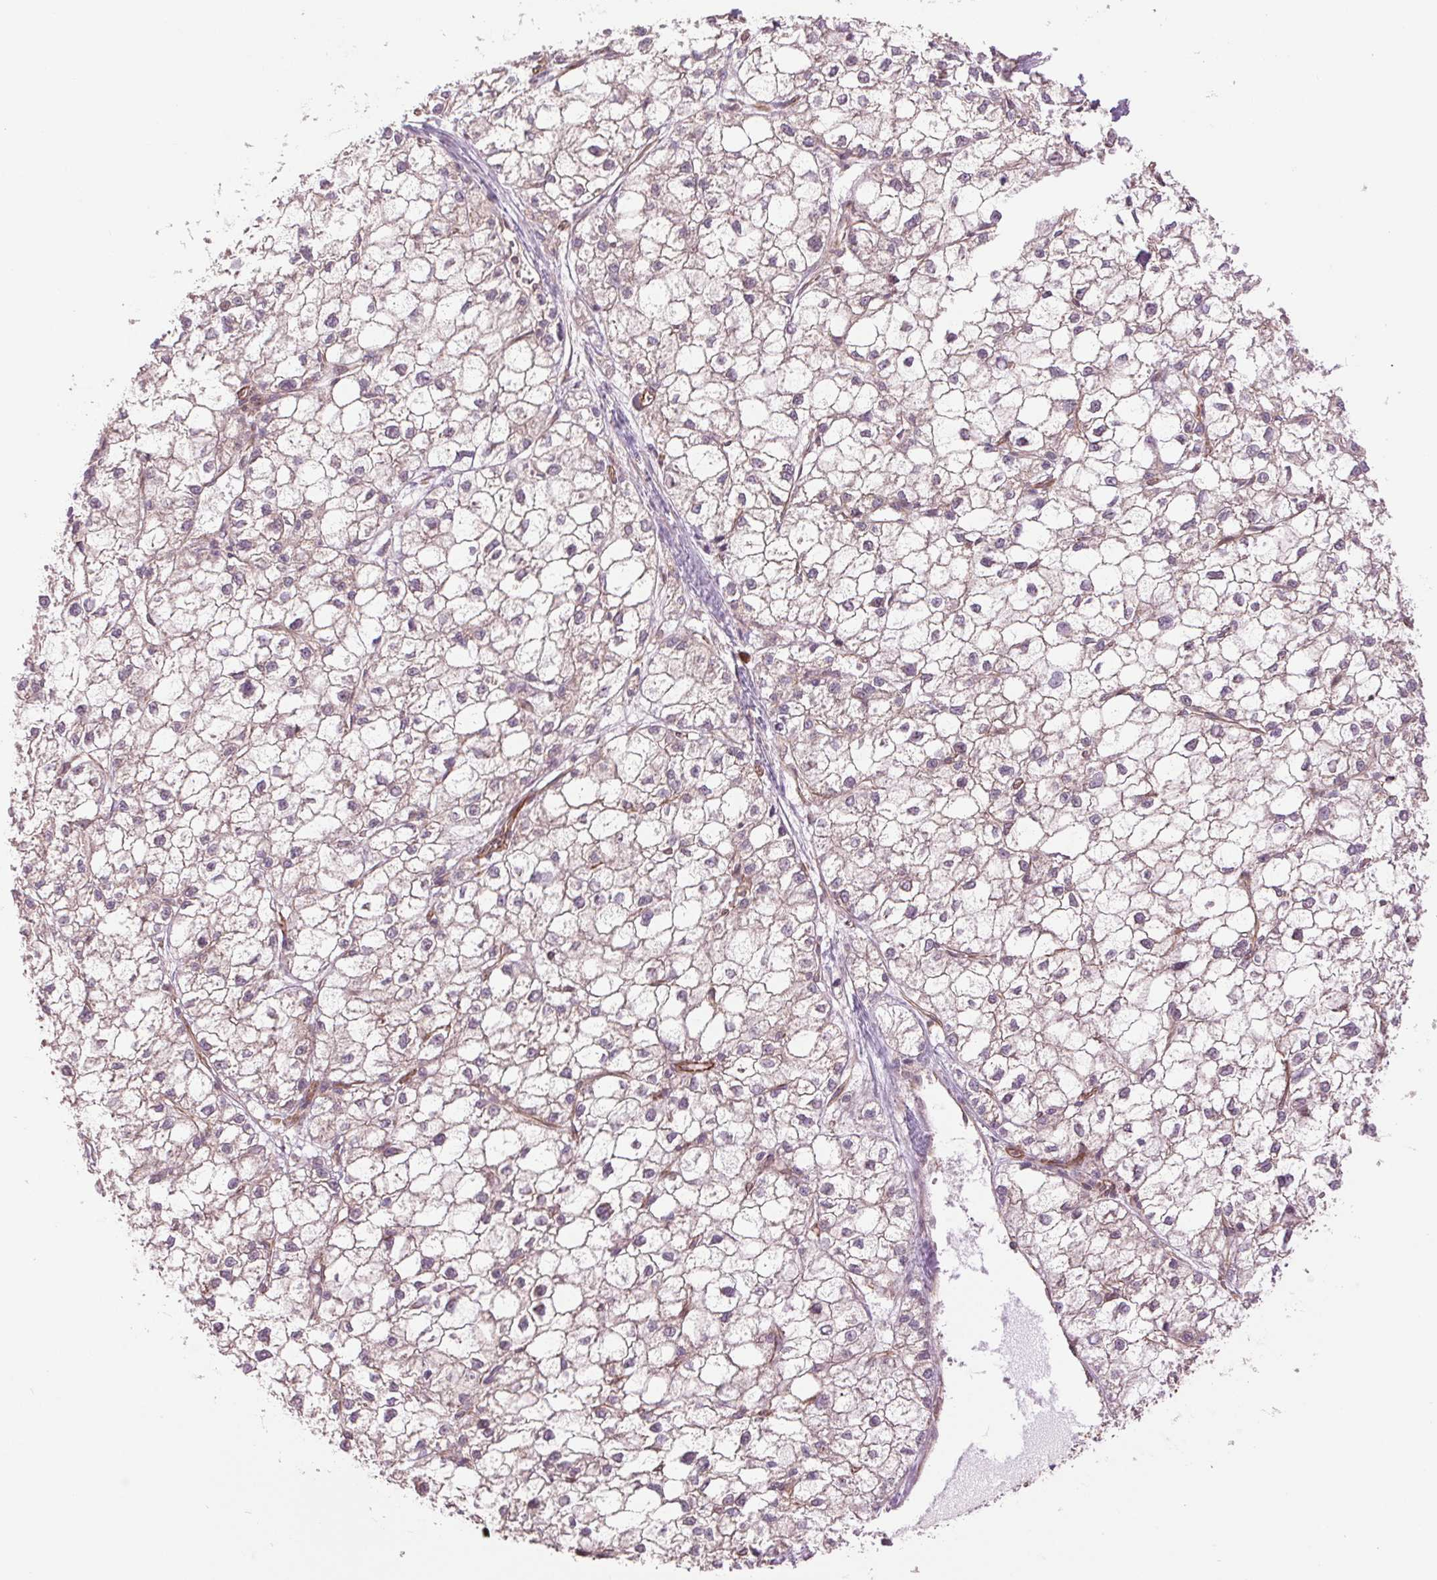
{"staining": {"intensity": "negative", "quantity": "none", "location": "none"}, "tissue": "liver cancer", "cell_type": "Tumor cells", "image_type": "cancer", "snomed": [{"axis": "morphology", "description": "Carcinoma, Hepatocellular, NOS"}, {"axis": "topography", "description": "Liver"}], "caption": "The photomicrograph exhibits no staining of tumor cells in liver cancer (hepatocellular carcinoma).", "gene": "STARD7", "patient": {"sex": "female", "age": 43}}